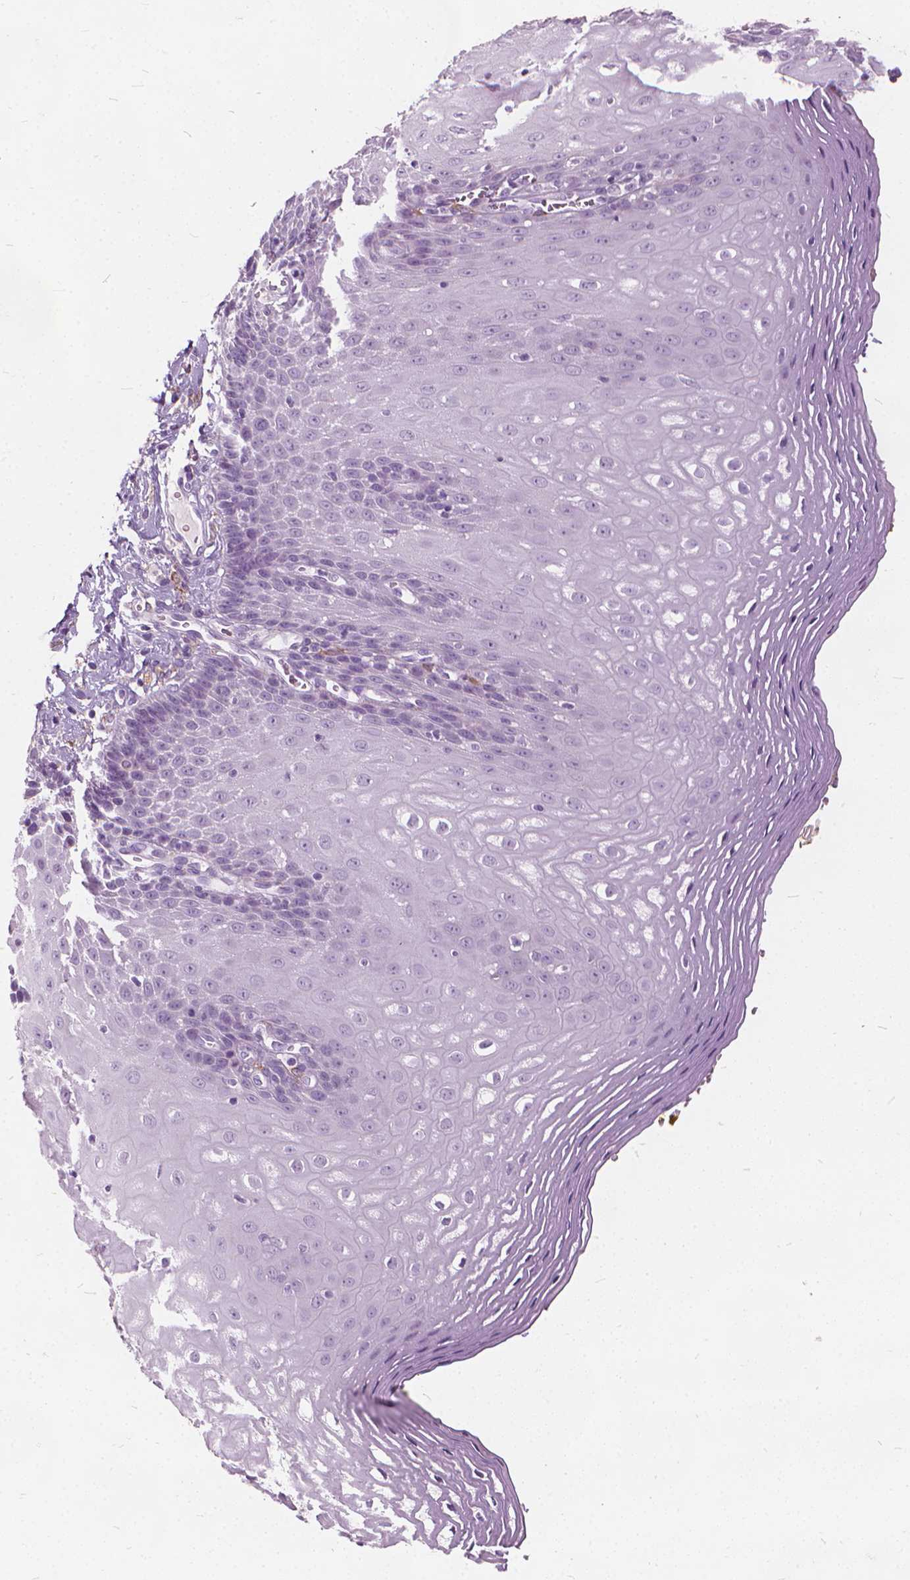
{"staining": {"intensity": "negative", "quantity": "none", "location": "none"}, "tissue": "esophagus", "cell_type": "Squamous epithelial cells", "image_type": "normal", "snomed": [{"axis": "morphology", "description": "Normal tissue, NOS"}, {"axis": "topography", "description": "Esophagus"}], "caption": "DAB immunohistochemical staining of unremarkable human esophagus demonstrates no significant expression in squamous epithelial cells.", "gene": "DNM1", "patient": {"sex": "female", "age": 68}}